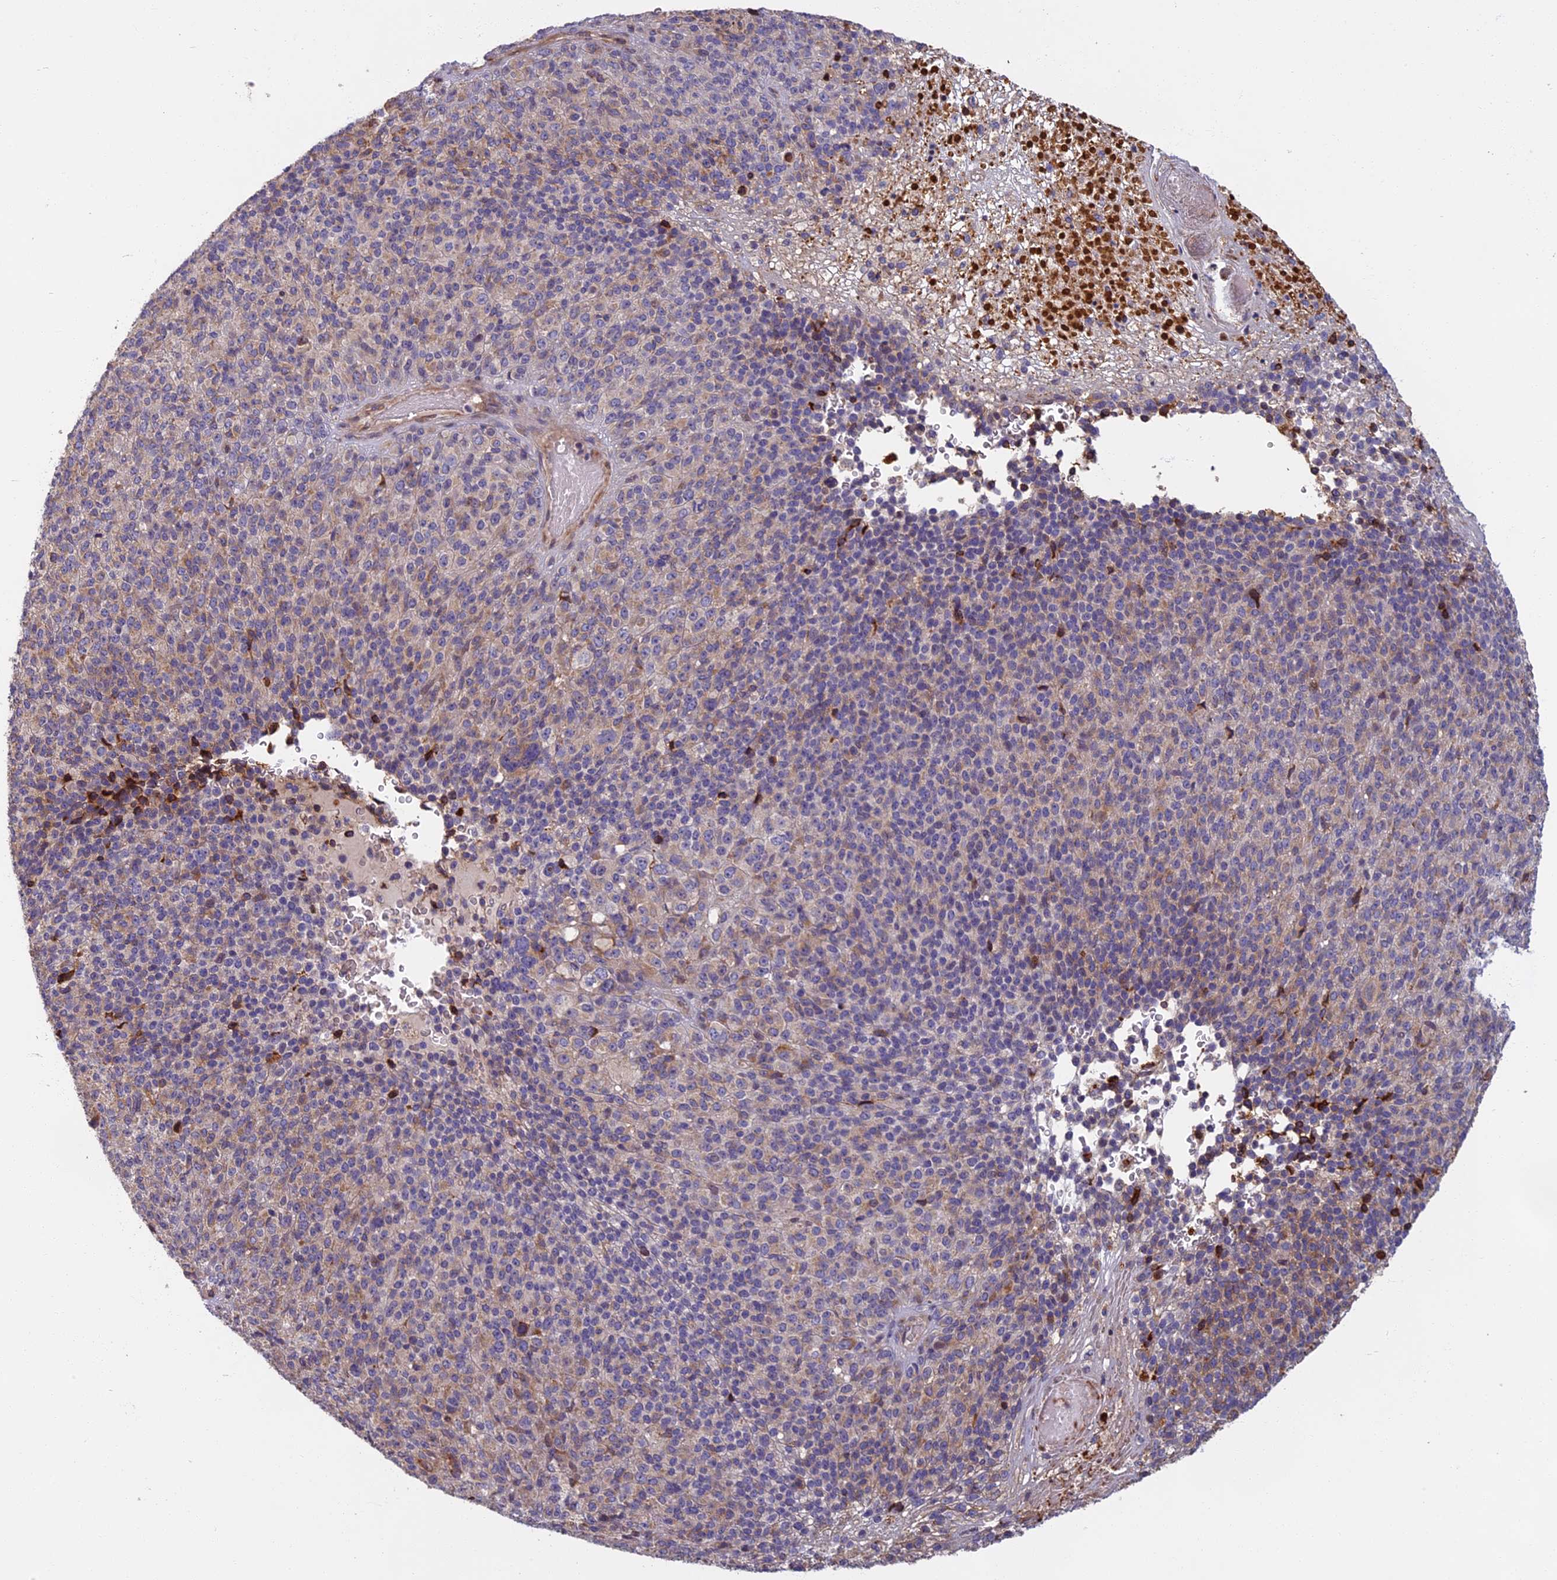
{"staining": {"intensity": "weak", "quantity": "25%-75%", "location": "cytoplasmic/membranous"}, "tissue": "melanoma", "cell_type": "Tumor cells", "image_type": "cancer", "snomed": [{"axis": "morphology", "description": "Malignant melanoma, Metastatic site"}, {"axis": "topography", "description": "Brain"}], "caption": "Malignant melanoma (metastatic site) was stained to show a protein in brown. There is low levels of weak cytoplasmic/membranous positivity in approximately 25%-75% of tumor cells.", "gene": "EDAR", "patient": {"sex": "female", "age": 56}}